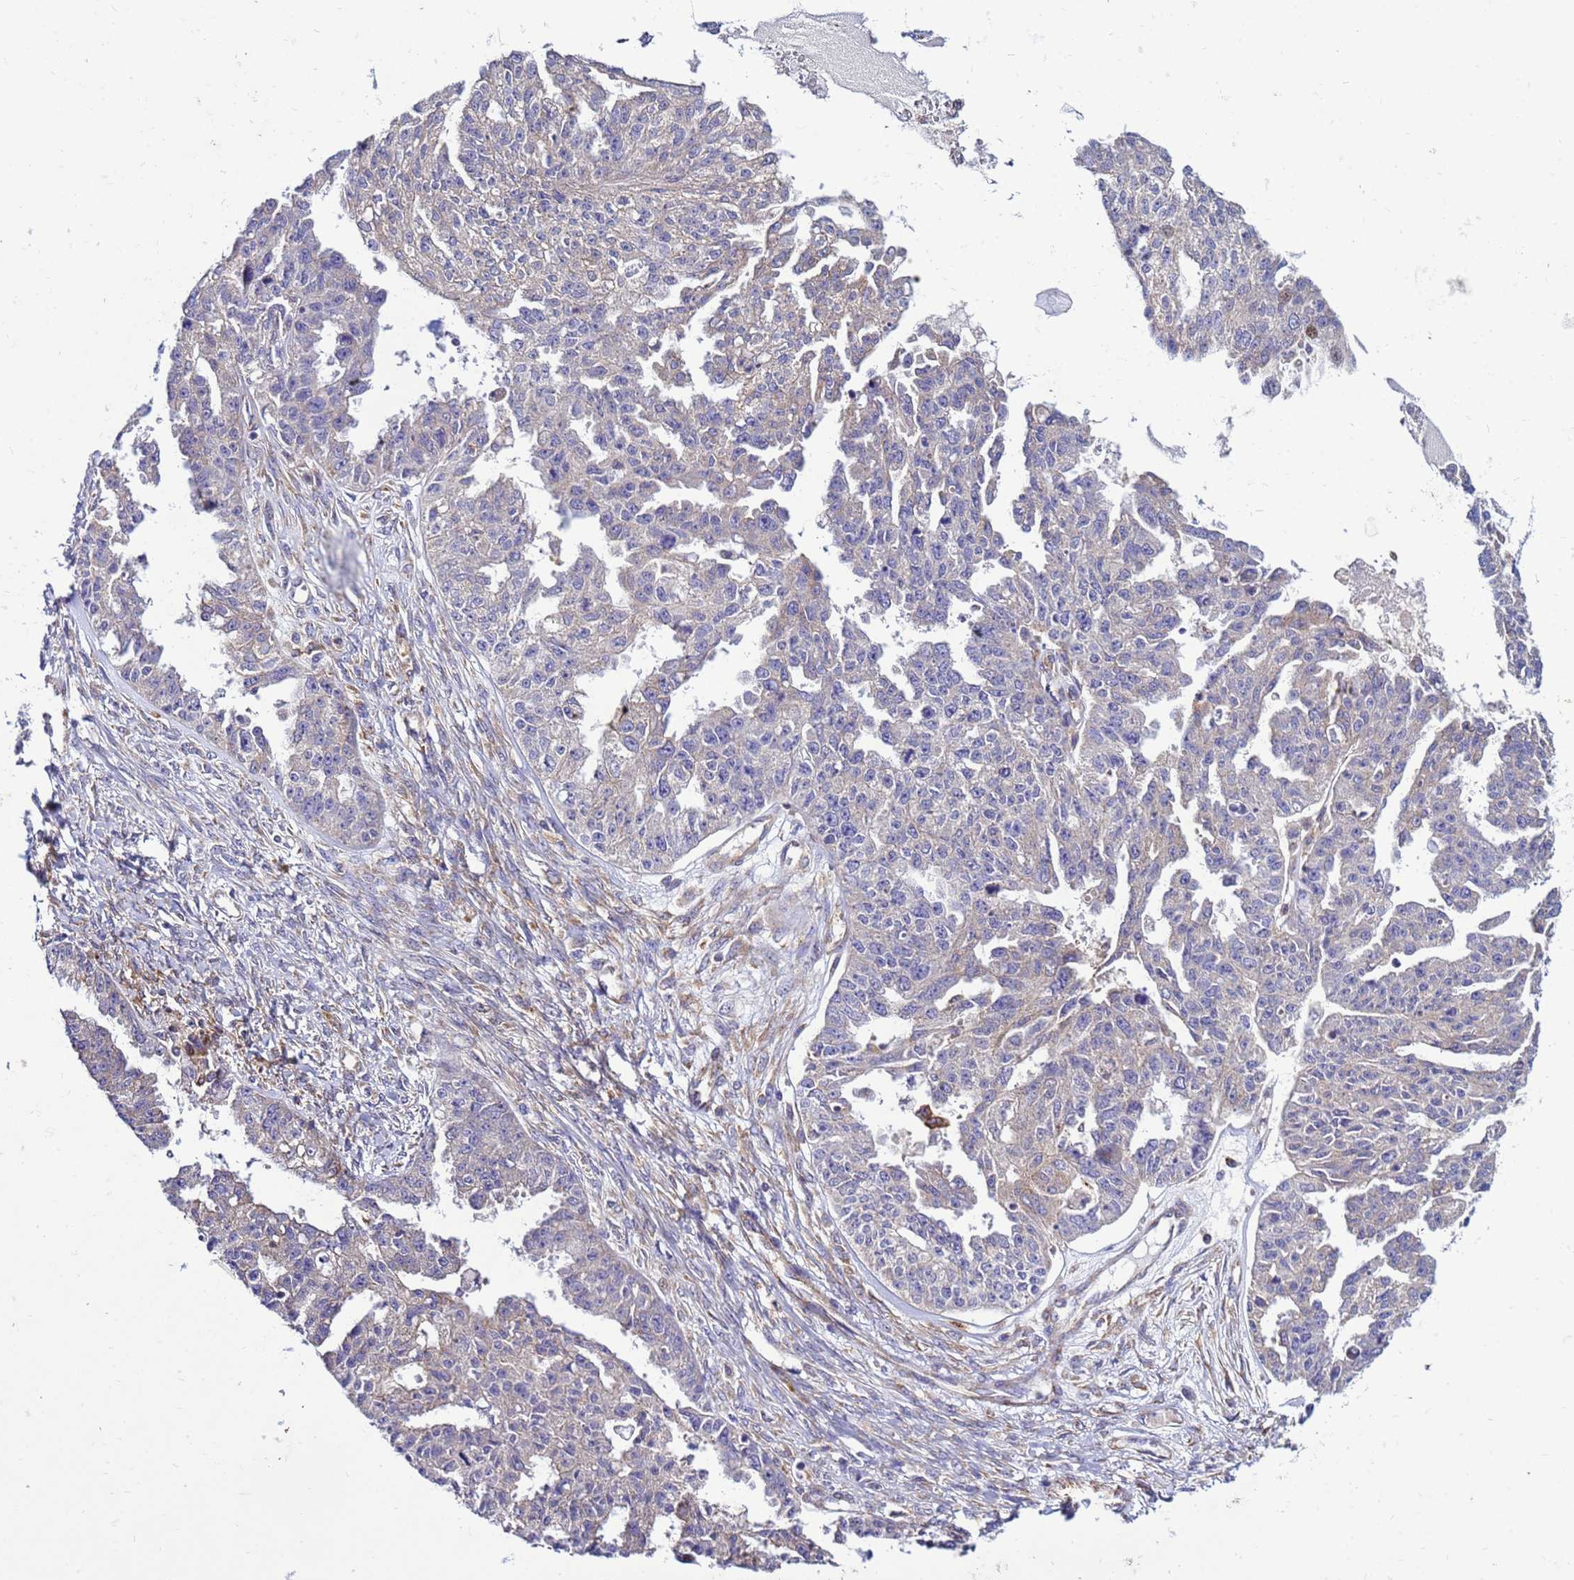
{"staining": {"intensity": "negative", "quantity": "none", "location": "none"}, "tissue": "ovarian cancer", "cell_type": "Tumor cells", "image_type": "cancer", "snomed": [{"axis": "morphology", "description": "Cystadenocarcinoma, serous, NOS"}, {"axis": "topography", "description": "Ovary"}], "caption": "Histopathology image shows no protein positivity in tumor cells of ovarian cancer tissue.", "gene": "PKD1", "patient": {"sex": "female", "age": 58}}